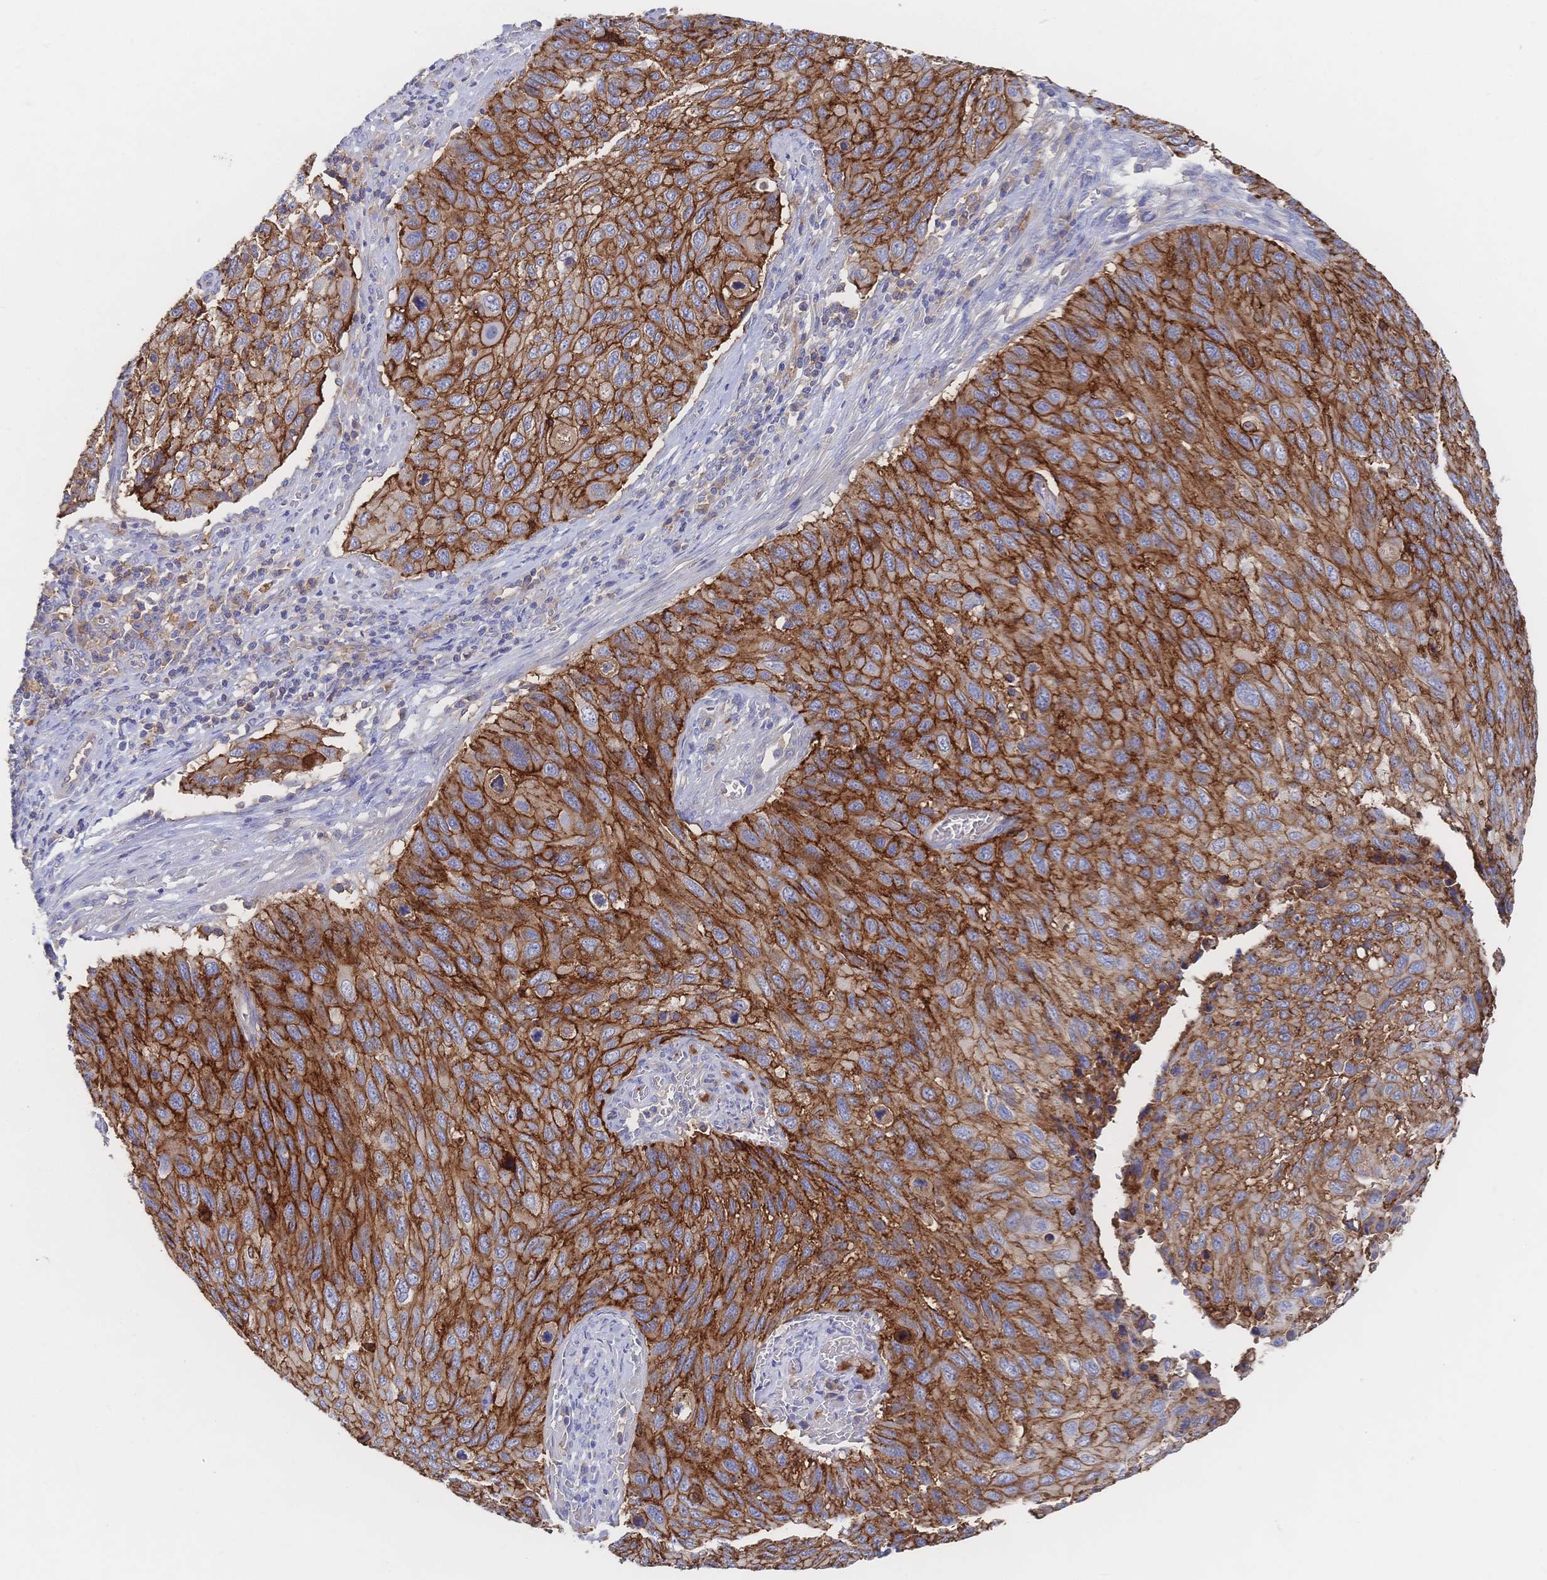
{"staining": {"intensity": "strong", "quantity": ">75%", "location": "cytoplasmic/membranous"}, "tissue": "cervical cancer", "cell_type": "Tumor cells", "image_type": "cancer", "snomed": [{"axis": "morphology", "description": "Squamous cell carcinoma, NOS"}, {"axis": "topography", "description": "Cervix"}], "caption": "Immunohistochemistry image of human cervical cancer stained for a protein (brown), which shows high levels of strong cytoplasmic/membranous staining in approximately >75% of tumor cells.", "gene": "F11R", "patient": {"sex": "female", "age": 70}}